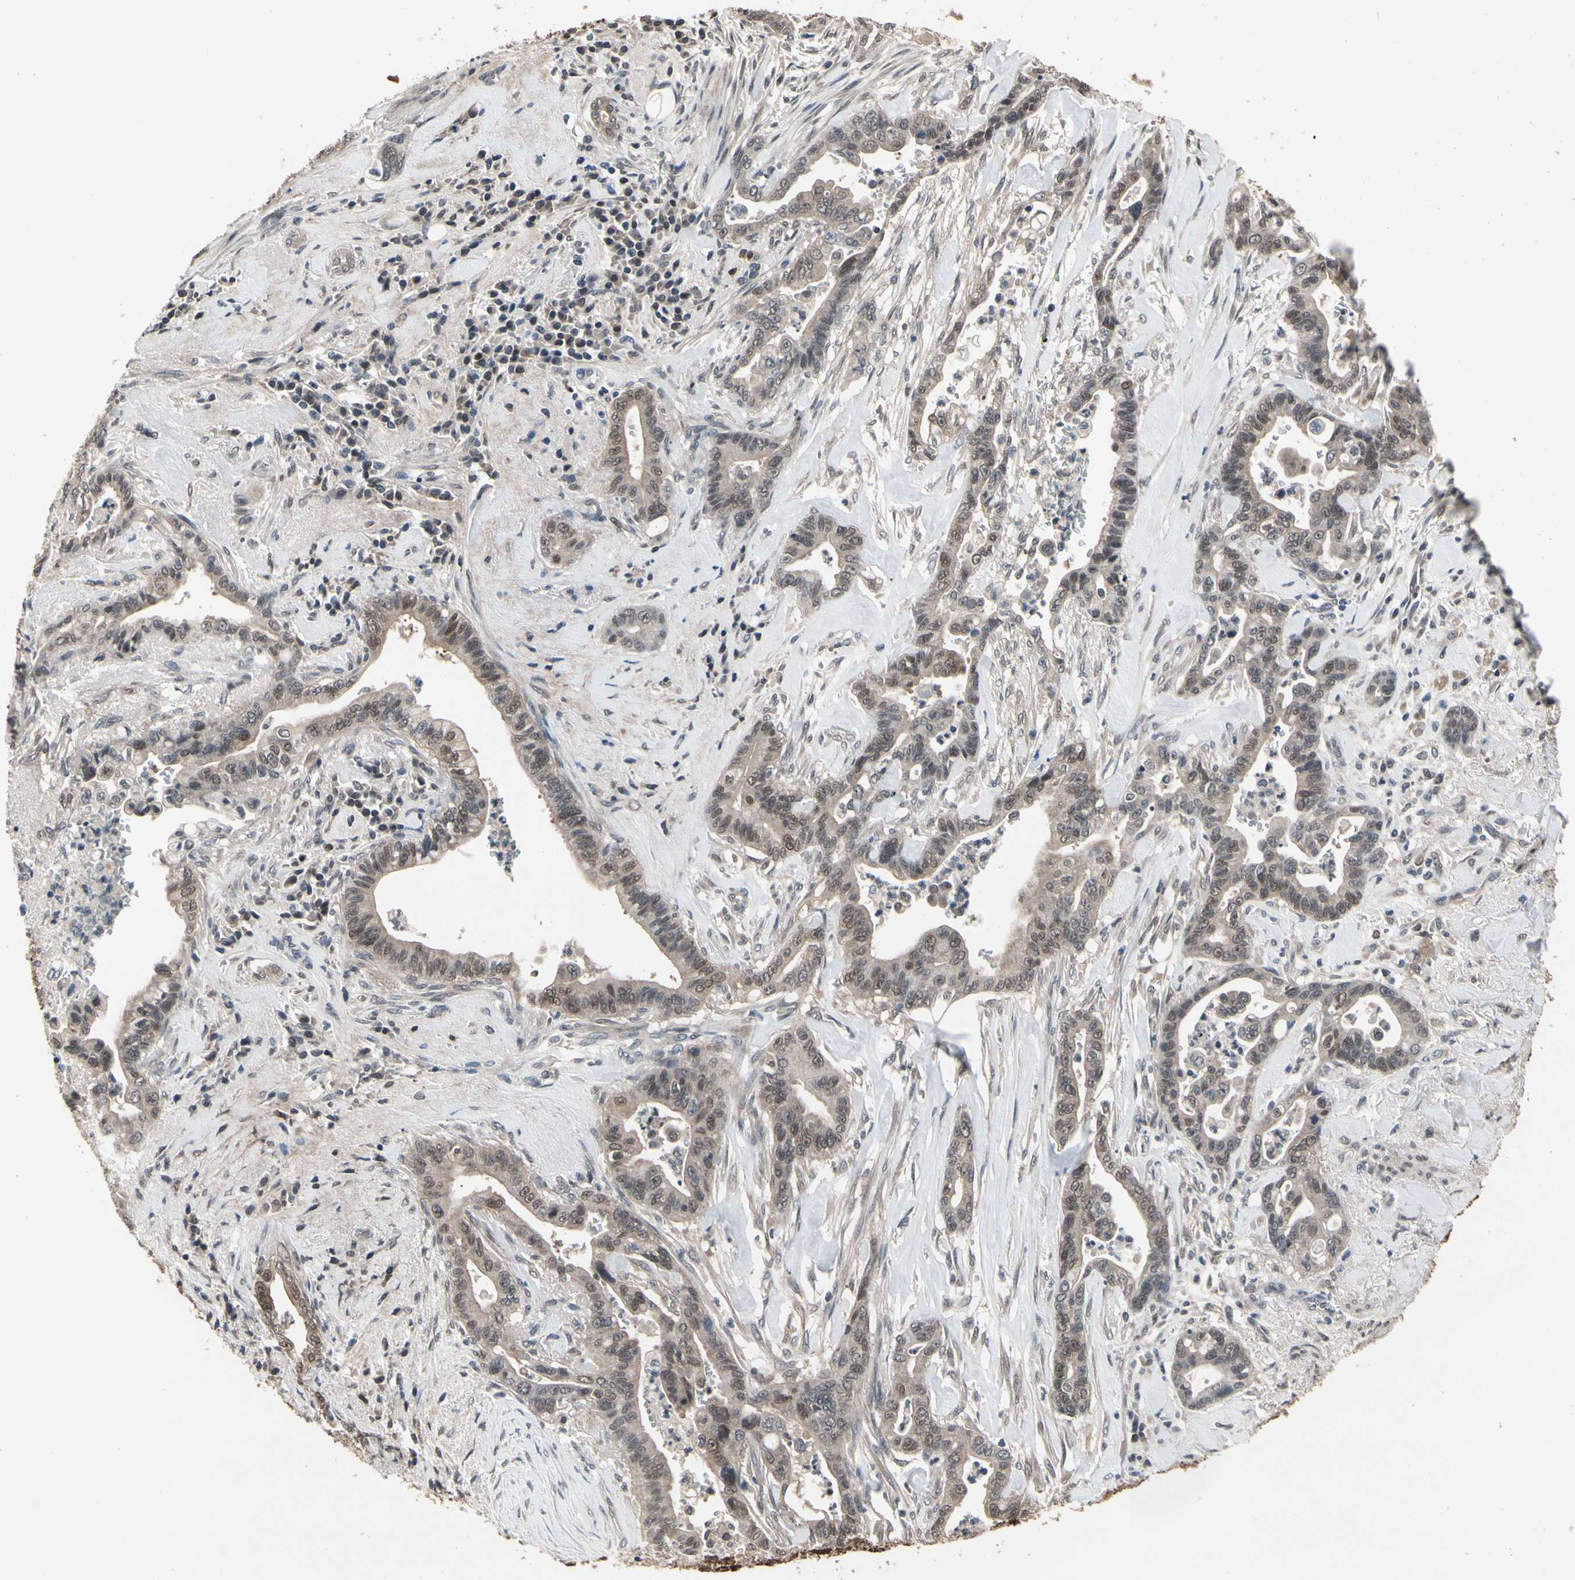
{"staining": {"intensity": "weak", "quantity": ">75%", "location": "cytoplasmic/membranous,nuclear"}, "tissue": "pancreatic cancer", "cell_type": "Tumor cells", "image_type": "cancer", "snomed": [{"axis": "morphology", "description": "Adenocarcinoma, NOS"}, {"axis": "topography", "description": "Pancreas"}], "caption": "Protein expression by immunohistochemistry (IHC) exhibits weak cytoplasmic/membranous and nuclear positivity in approximately >75% of tumor cells in pancreatic cancer (adenocarcinoma).", "gene": "PRDX6", "patient": {"sex": "male", "age": 70}}